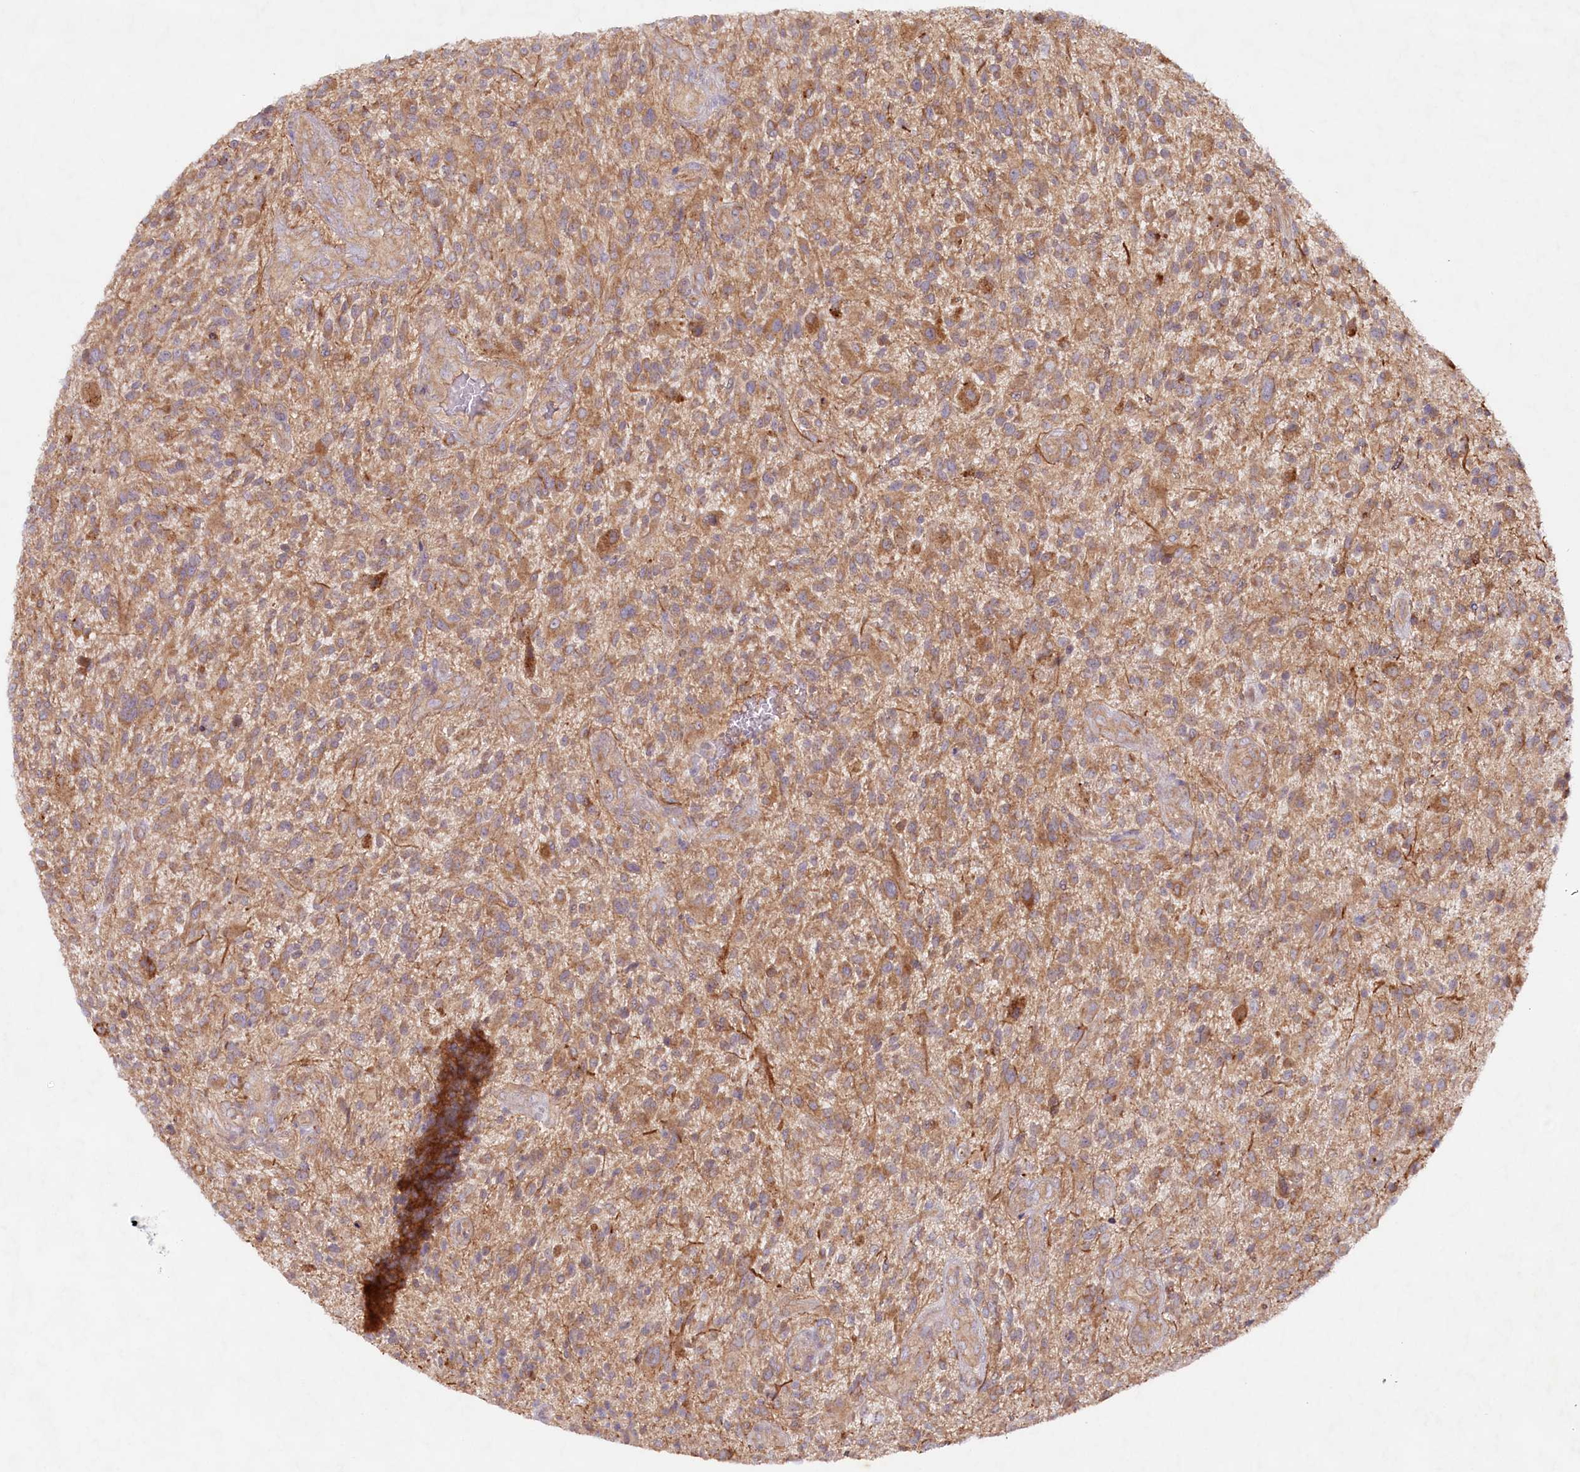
{"staining": {"intensity": "moderate", "quantity": ">75%", "location": "cytoplasmic/membranous"}, "tissue": "glioma", "cell_type": "Tumor cells", "image_type": "cancer", "snomed": [{"axis": "morphology", "description": "Glioma, malignant, High grade"}, {"axis": "topography", "description": "Brain"}], "caption": "Protein analysis of malignant glioma (high-grade) tissue displays moderate cytoplasmic/membranous staining in about >75% of tumor cells.", "gene": "TNIP1", "patient": {"sex": "male", "age": 47}}